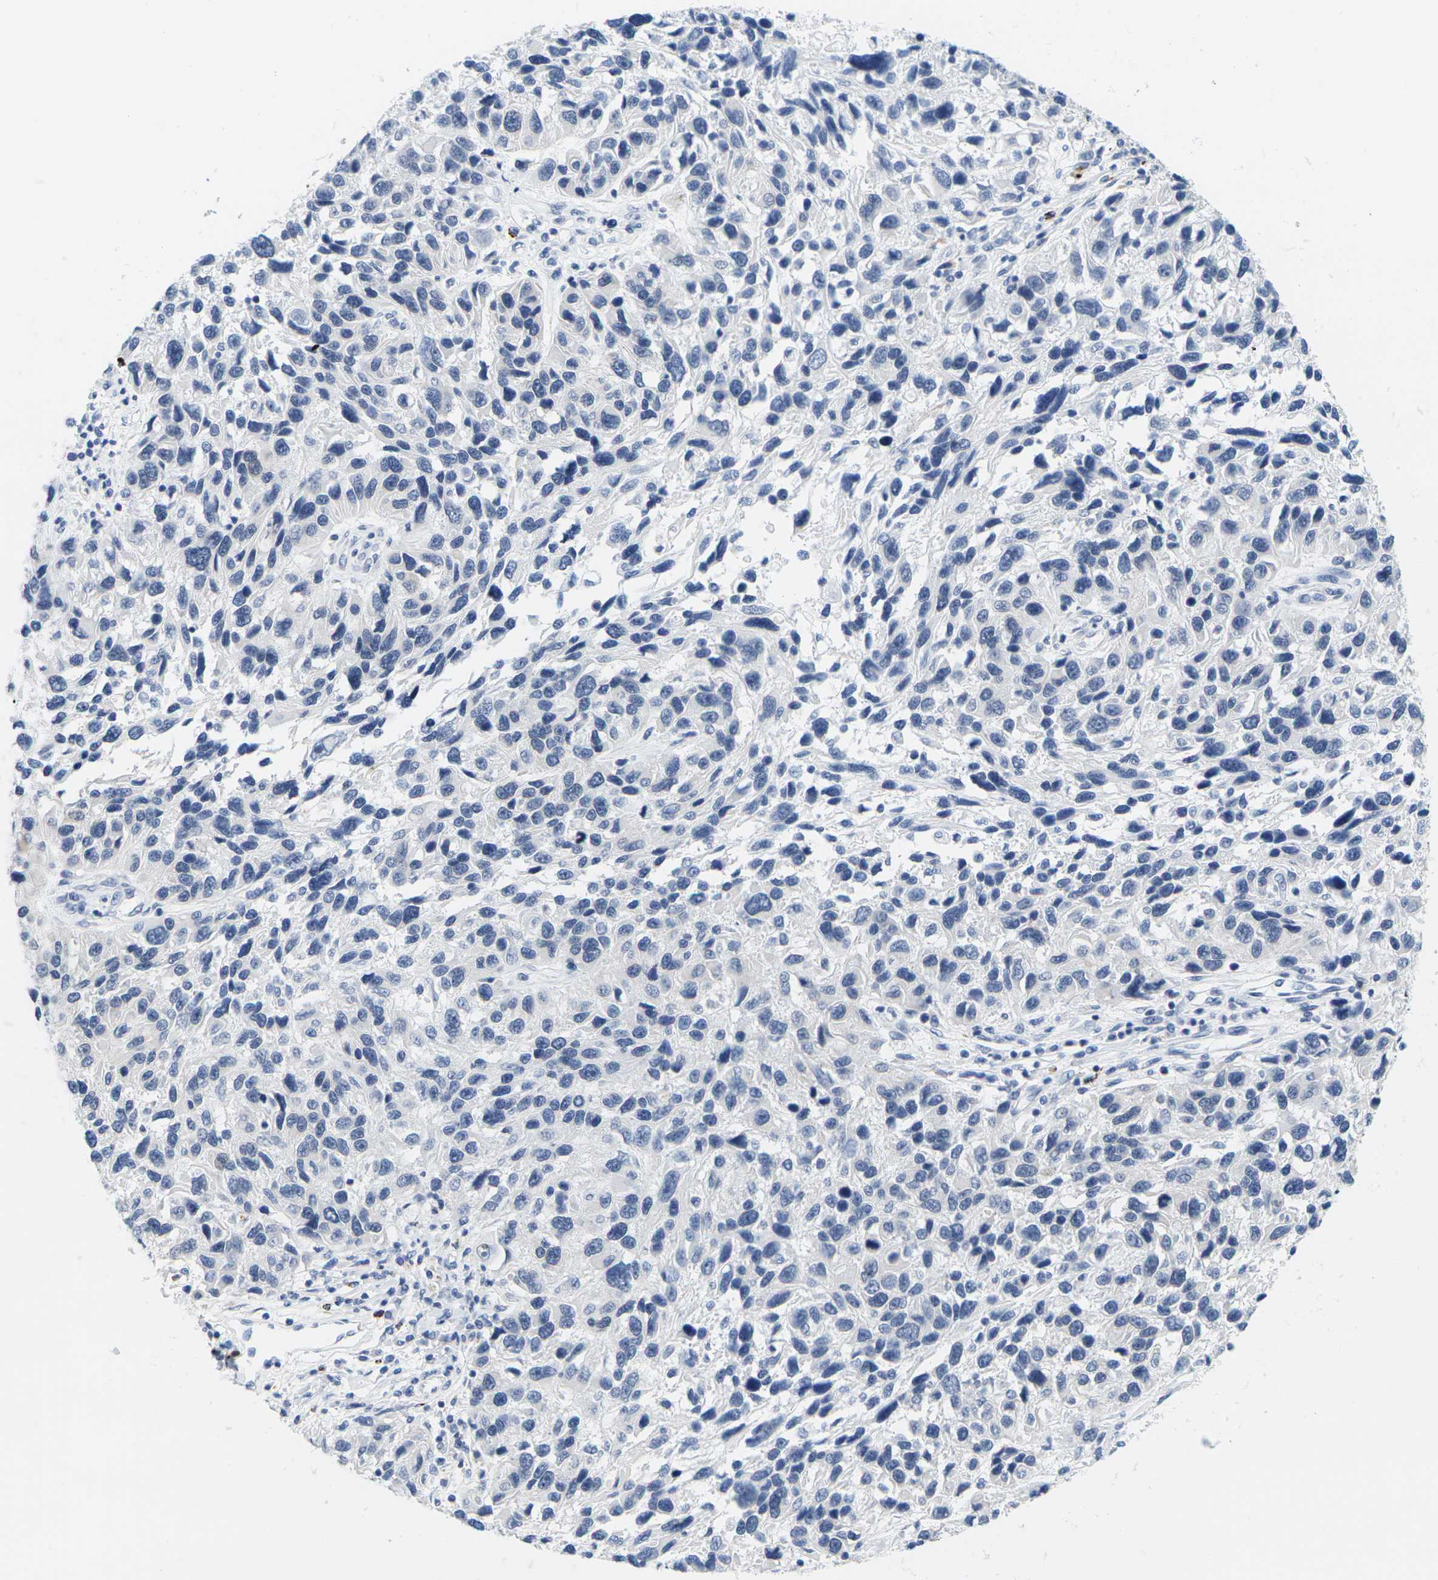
{"staining": {"intensity": "negative", "quantity": "none", "location": "none"}, "tissue": "melanoma", "cell_type": "Tumor cells", "image_type": "cancer", "snomed": [{"axis": "morphology", "description": "Malignant melanoma, NOS"}, {"axis": "topography", "description": "Skin"}], "caption": "Immunohistochemistry (IHC) histopathology image of neoplastic tissue: human malignant melanoma stained with DAB (3,3'-diaminobenzidine) demonstrates no significant protein positivity in tumor cells.", "gene": "HLA-DOB", "patient": {"sex": "male", "age": 53}}